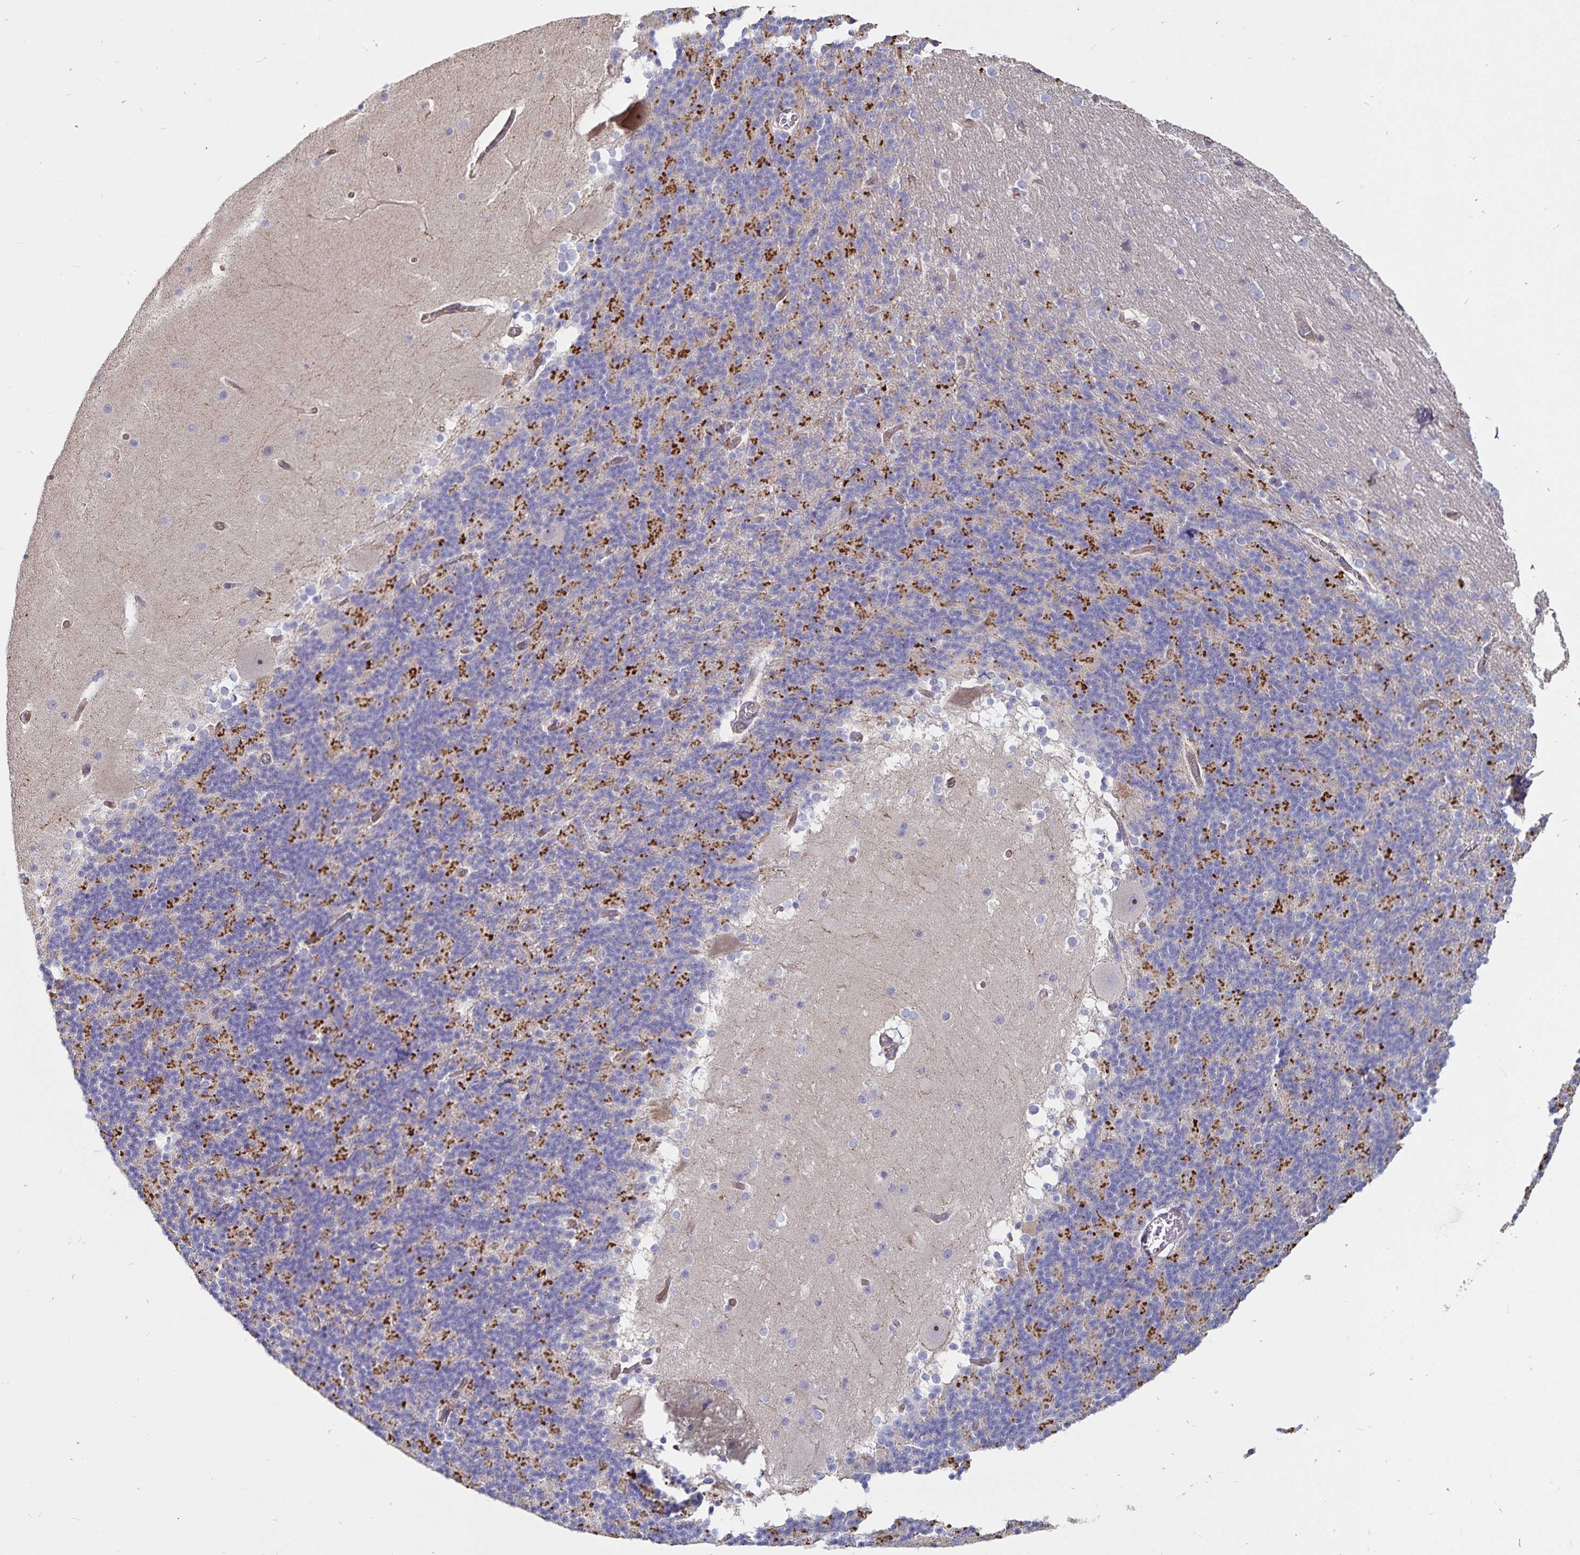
{"staining": {"intensity": "negative", "quantity": "none", "location": "none"}, "tissue": "cerebellum", "cell_type": "Cells in granular layer", "image_type": "normal", "snomed": [{"axis": "morphology", "description": "Normal tissue, NOS"}, {"axis": "topography", "description": "Cerebellum"}], "caption": "Cells in granular layer are negative for protein expression in benign human cerebellum. The staining was performed using DAB to visualize the protein expression in brown, while the nuclei were stained in blue with hematoxylin (Magnification: 20x).", "gene": "SSTR1", "patient": {"sex": "female", "age": 19}}